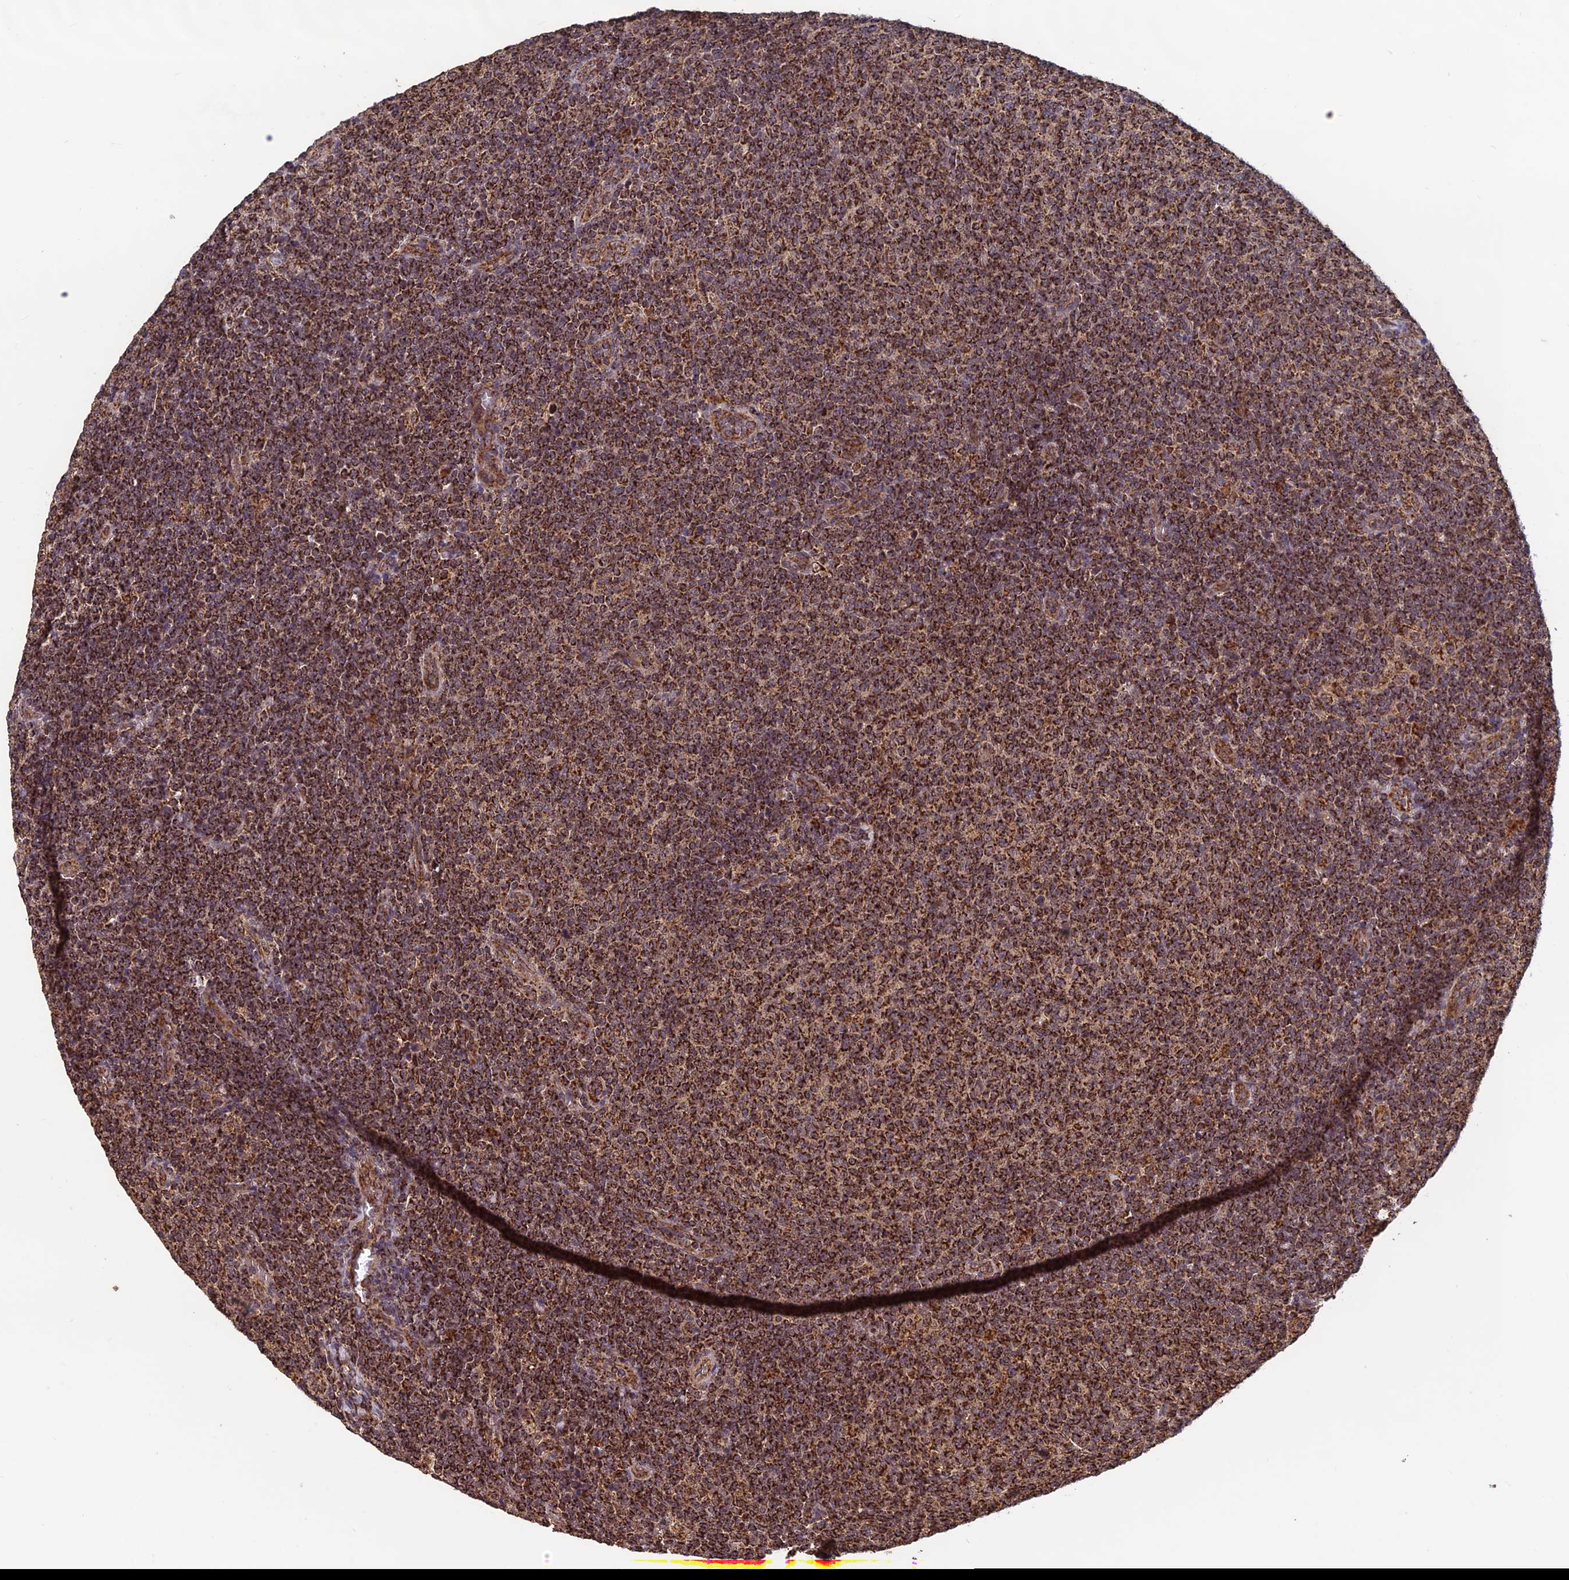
{"staining": {"intensity": "strong", "quantity": ">75%", "location": "cytoplasmic/membranous"}, "tissue": "lymphoma", "cell_type": "Tumor cells", "image_type": "cancer", "snomed": [{"axis": "morphology", "description": "Malignant lymphoma, non-Hodgkin's type, Low grade"}, {"axis": "topography", "description": "Lymph node"}], "caption": "Immunohistochemical staining of human lymphoma exhibits strong cytoplasmic/membranous protein staining in about >75% of tumor cells. Using DAB (3,3'-diaminobenzidine) (brown) and hematoxylin (blue) stains, captured at high magnification using brightfield microscopy.", "gene": "CCDC15", "patient": {"sex": "male", "age": 66}}